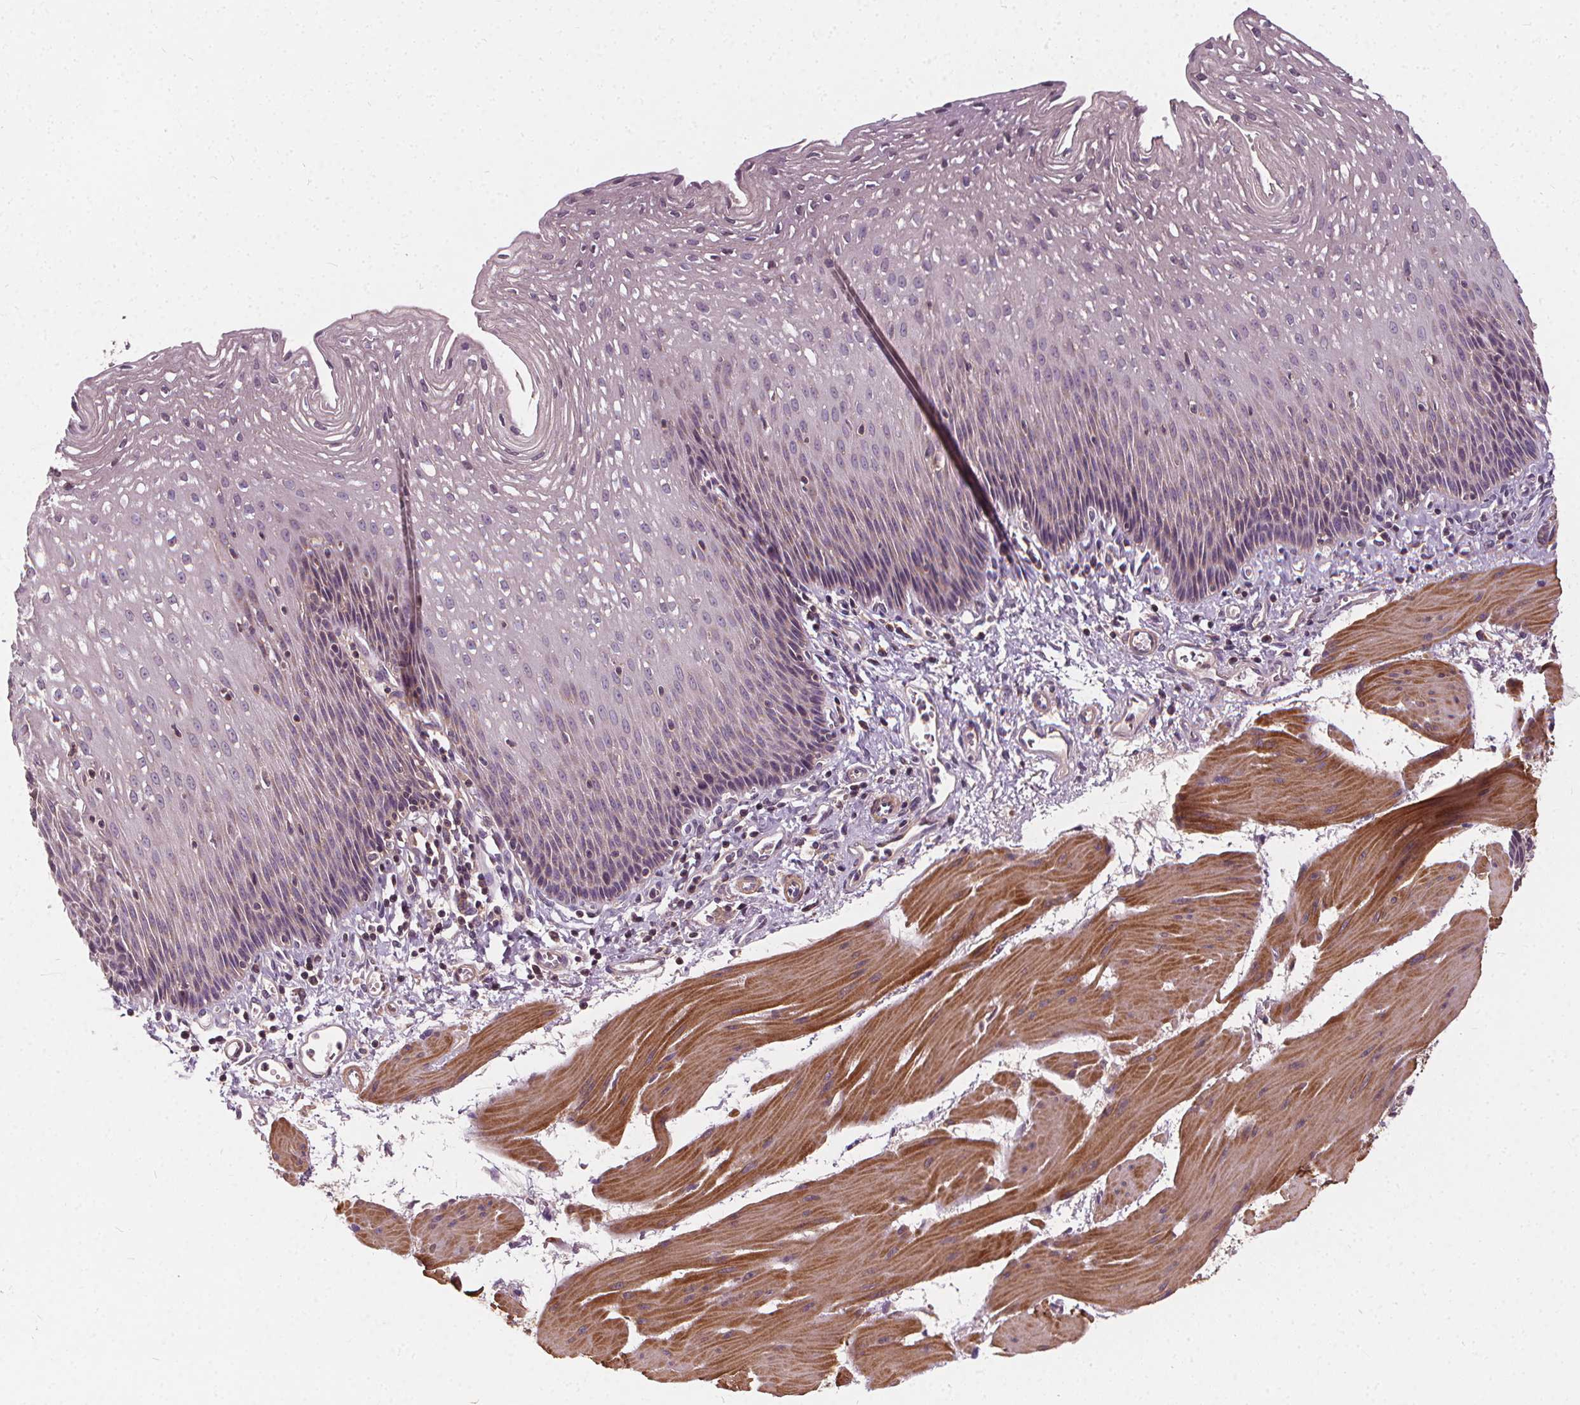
{"staining": {"intensity": "weak", "quantity": "<25%", "location": "cytoplasmic/membranous"}, "tissue": "esophagus", "cell_type": "Squamous epithelial cells", "image_type": "normal", "snomed": [{"axis": "morphology", "description": "Normal tissue, NOS"}, {"axis": "topography", "description": "Esophagus"}], "caption": "The IHC histopathology image has no significant staining in squamous epithelial cells of esophagus.", "gene": "ORAI2", "patient": {"sex": "female", "age": 64}}